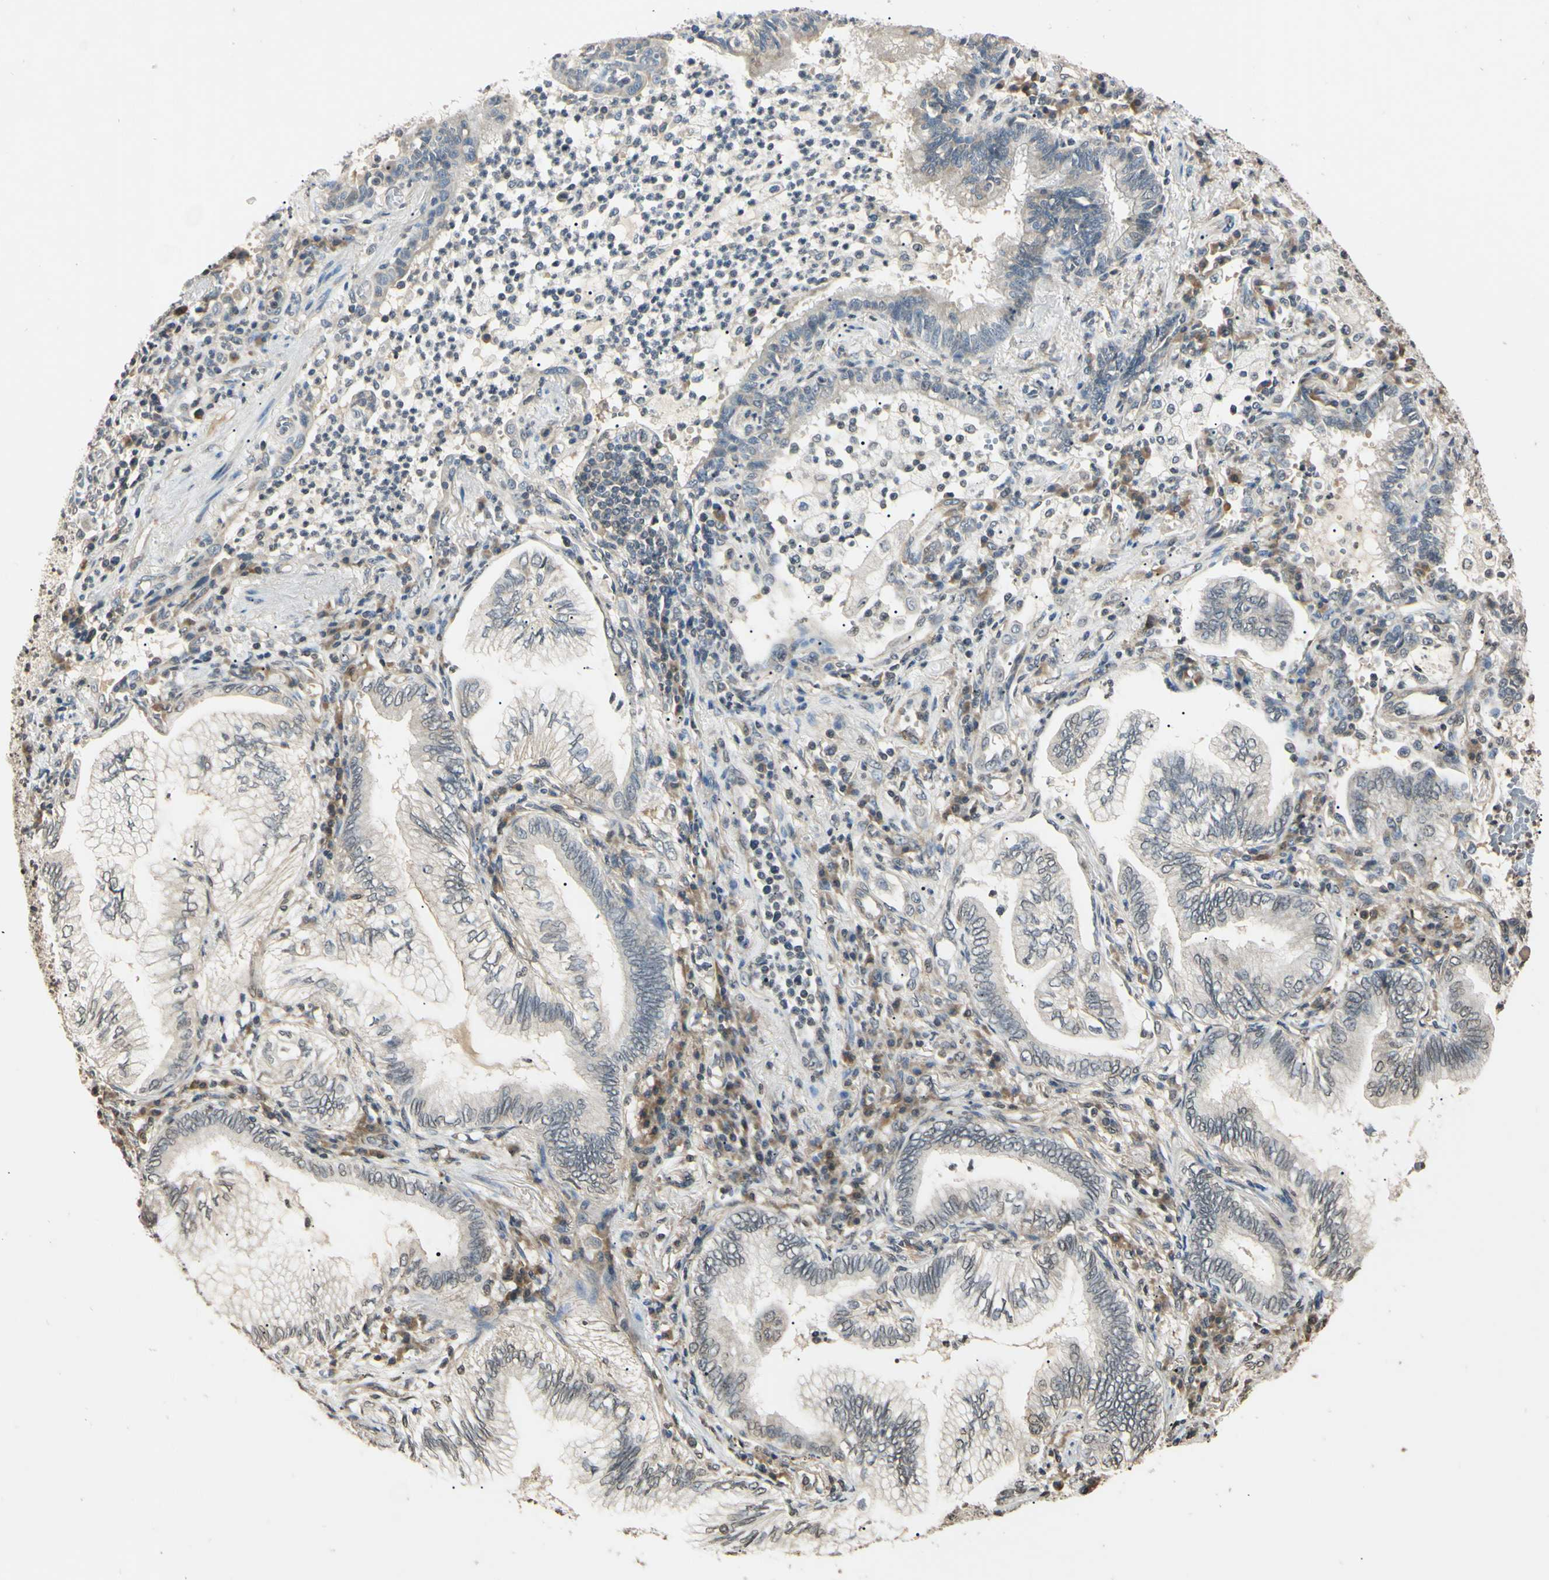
{"staining": {"intensity": "negative", "quantity": "none", "location": "none"}, "tissue": "lung cancer", "cell_type": "Tumor cells", "image_type": "cancer", "snomed": [{"axis": "morphology", "description": "Normal tissue, NOS"}, {"axis": "morphology", "description": "Adenocarcinoma, NOS"}, {"axis": "topography", "description": "Bronchus"}, {"axis": "topography", "description": "Lung"}], "caption": "Adenocarcinoma (lung) stained for a protein using immunohistochemistry (IHC) displays no expression tumor cells.", "gene": "EPN1", "patient": {"sex": "female", "age": 70}}